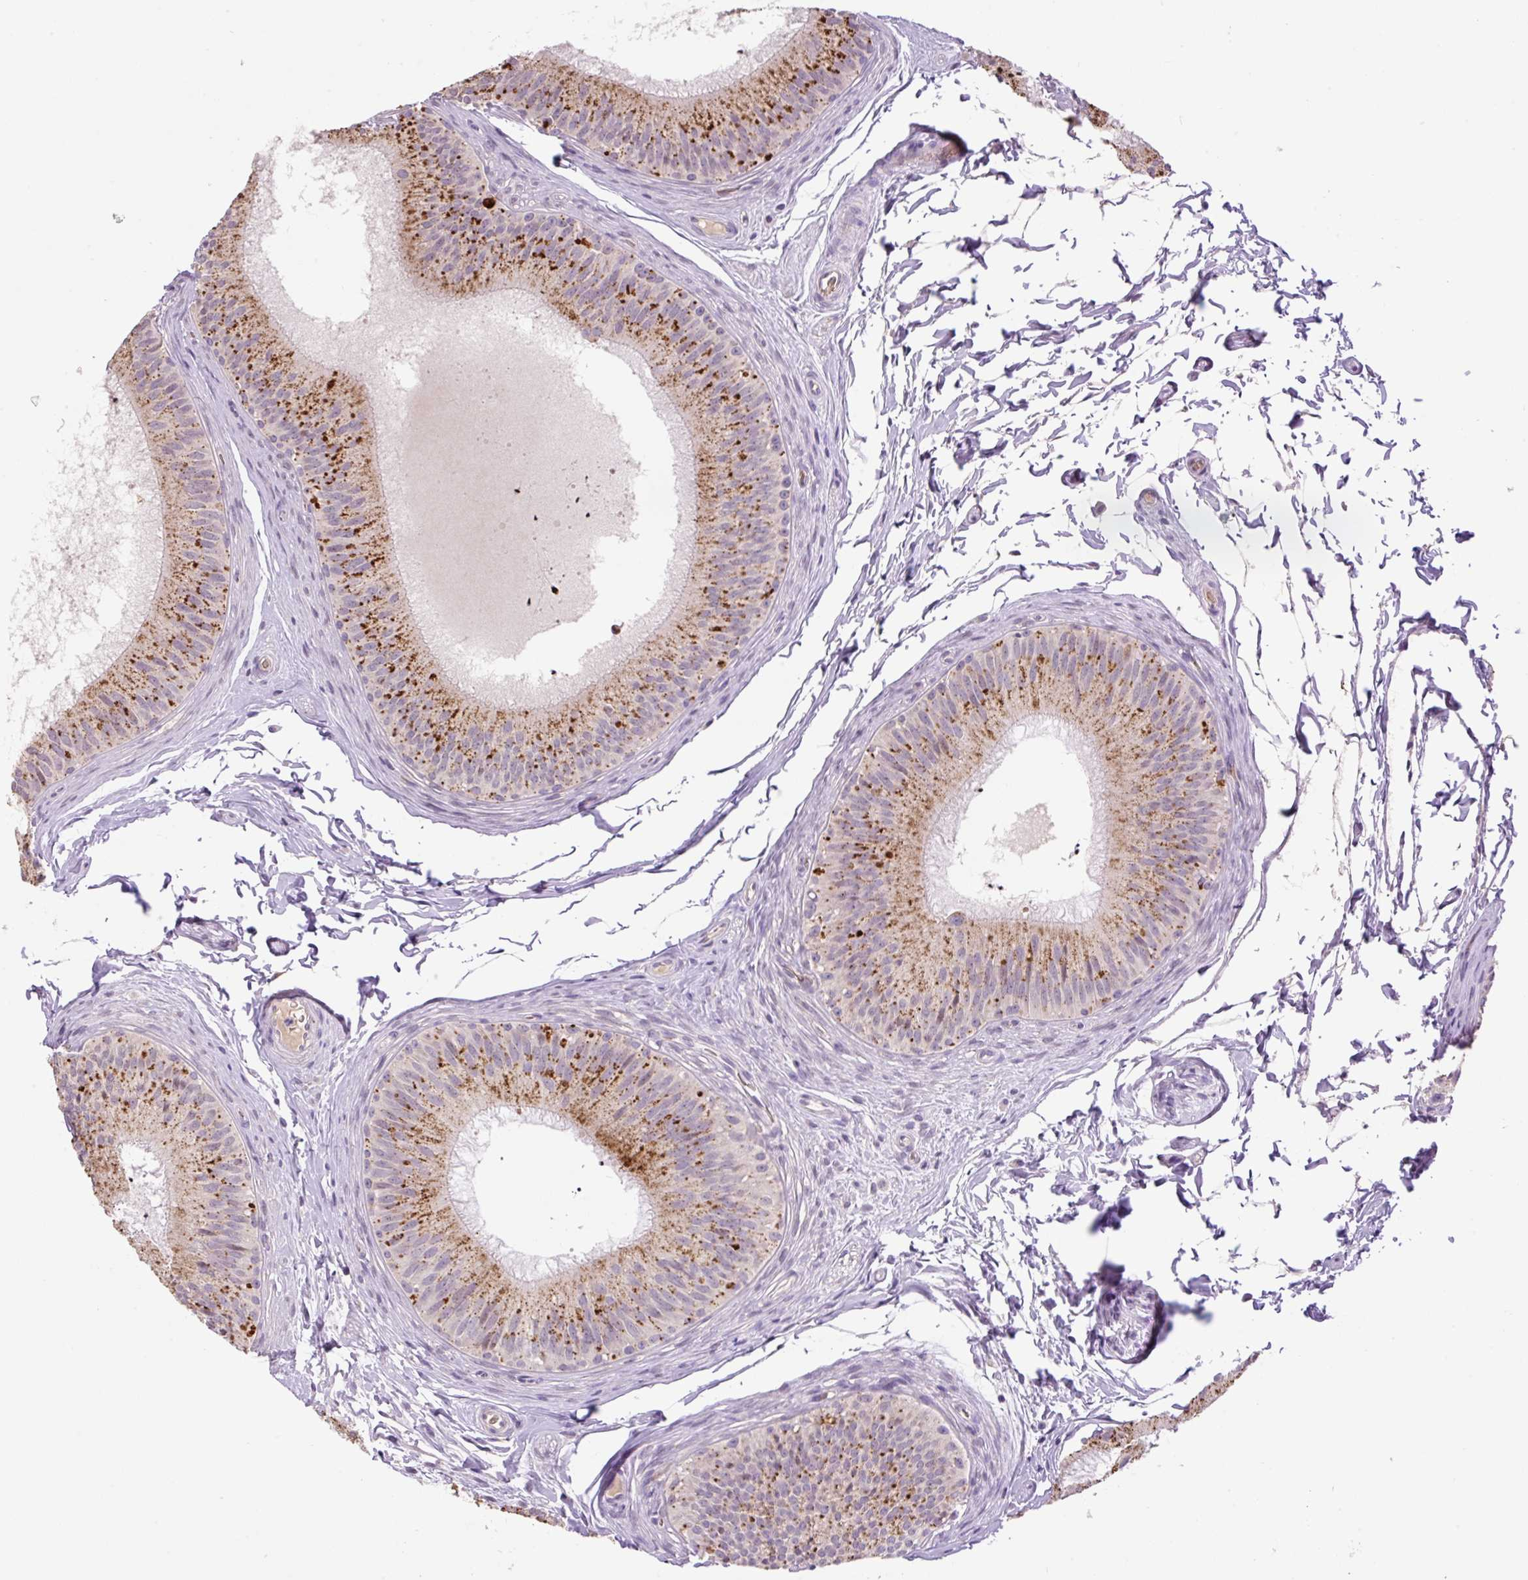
{"staining": {"intensity": "moderate", "quantity": "25%-75%", "location": "cytoplasmic/membranous"}, "tissue": "epididymis", "cell_type": "Glandular cells", "image_type": "normal", "snomed": [{"axis": "morphology", "description": "Normal tissue, NOS"}, {"axis": "topography", "description": "Epididymis"}], "caption": "This photomicrograph demonstrates unremarkable epididymis stained with immunohistochemistry to label a protein in brown. The cytoplasmic/membranous of glandular cells show moderate positivity for the protein. Nuclei are counter-stained blue.", "gene": "HABP4", "patient": {"sex": "male", "age": 24}}